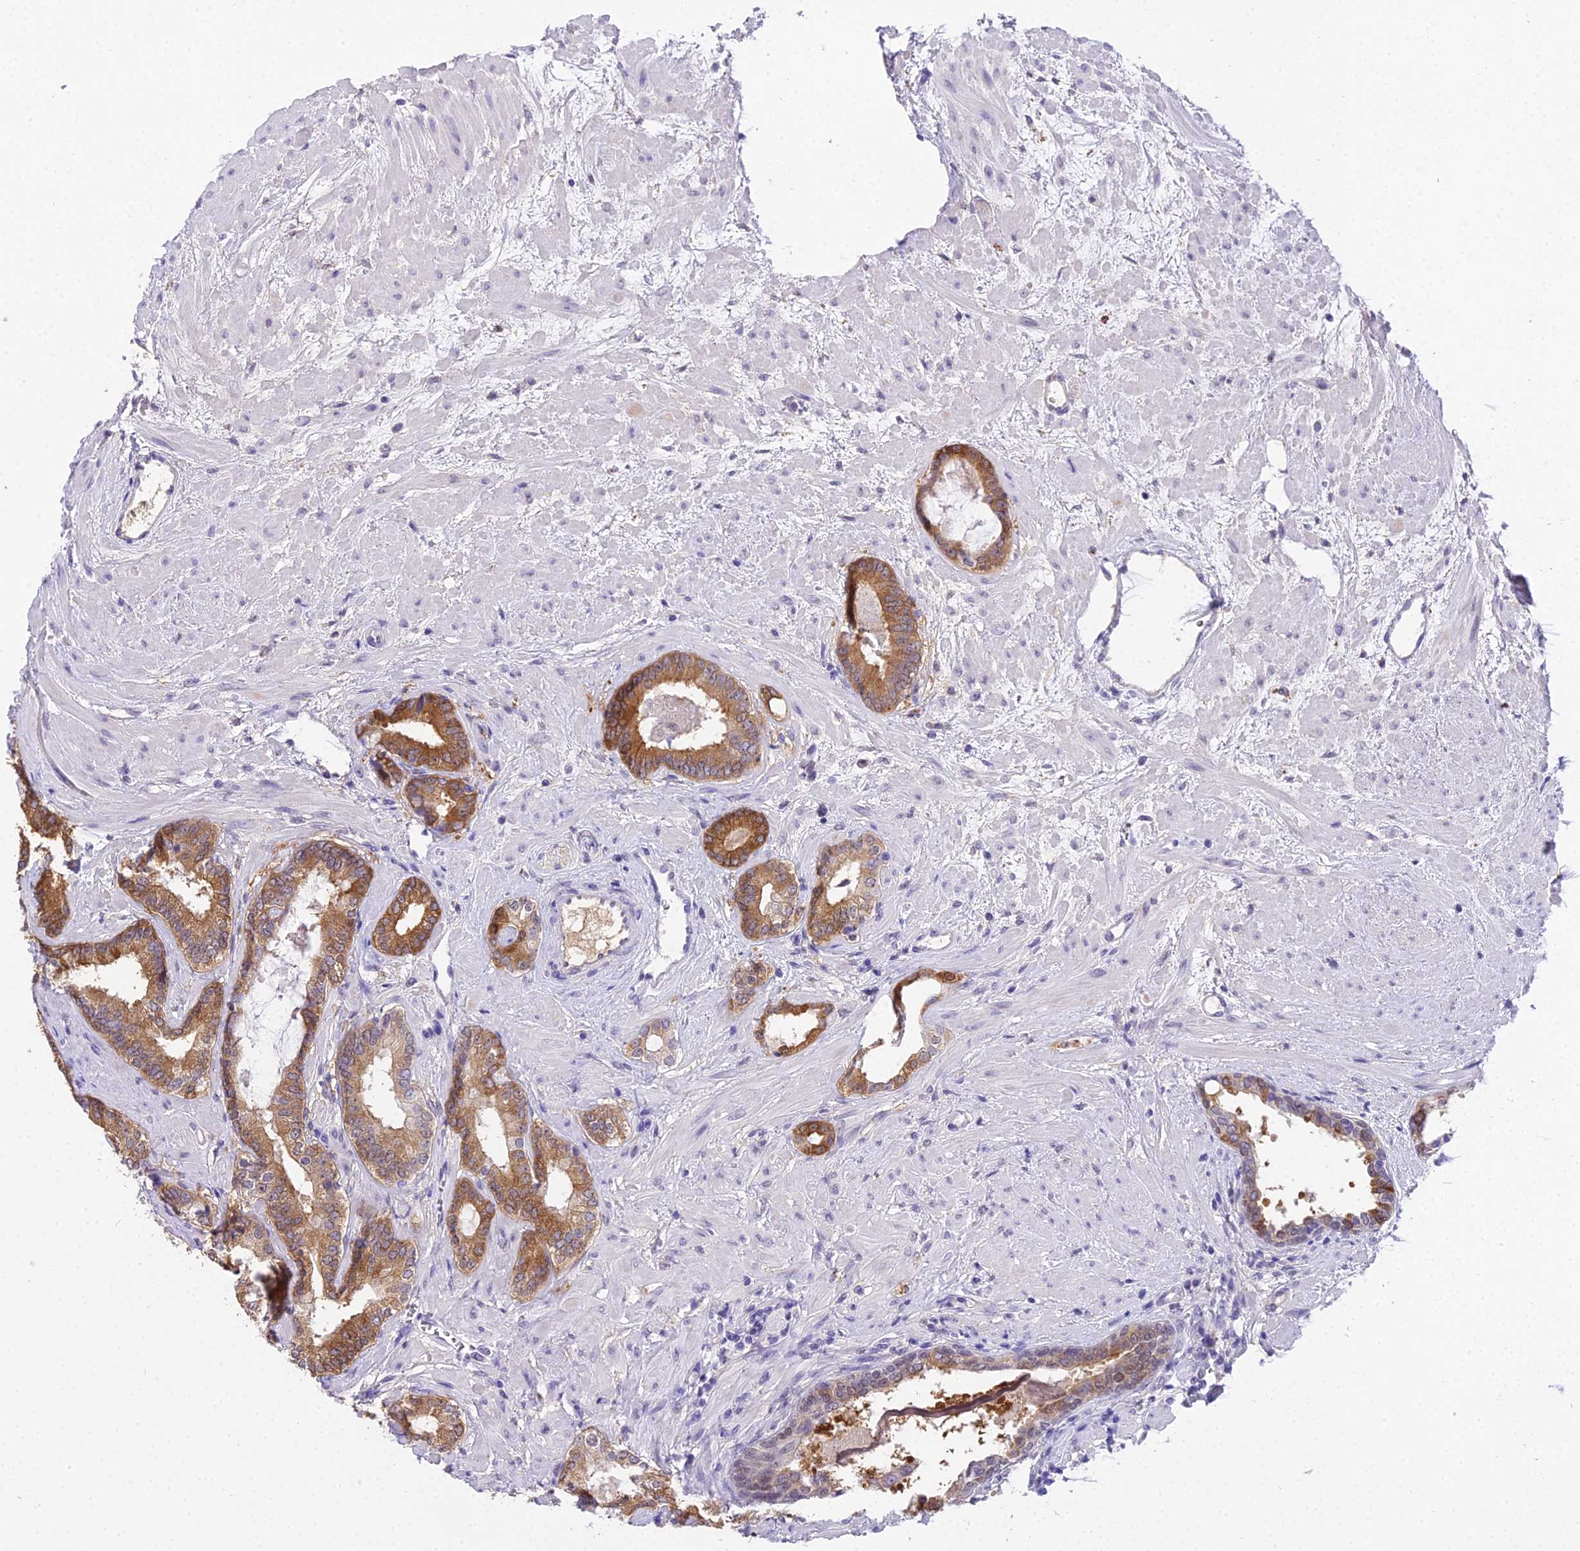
{"staining": {"intensity": "moderate", "quantity": ">75%", "location": "cytoplasmic/membranous"}, "tissue": "prostate cancer", "cell_type": "Tumor cells", "image_type": "cancer", "snomed": [{"axis": "morphology", "description": "Adenocarcinoma, High grade"}, {"axis": "topography", "description": "Prostate"}], "caption": "This is a photomicrograph of immunohistochemistry staining of high-grade adenocarcinoma (prostate), which shows moderate expression in the cytoplasmic/membranous of tumor cells.", "gene": "MAT2A", "patient": {"sex": "male", "age": 64}}